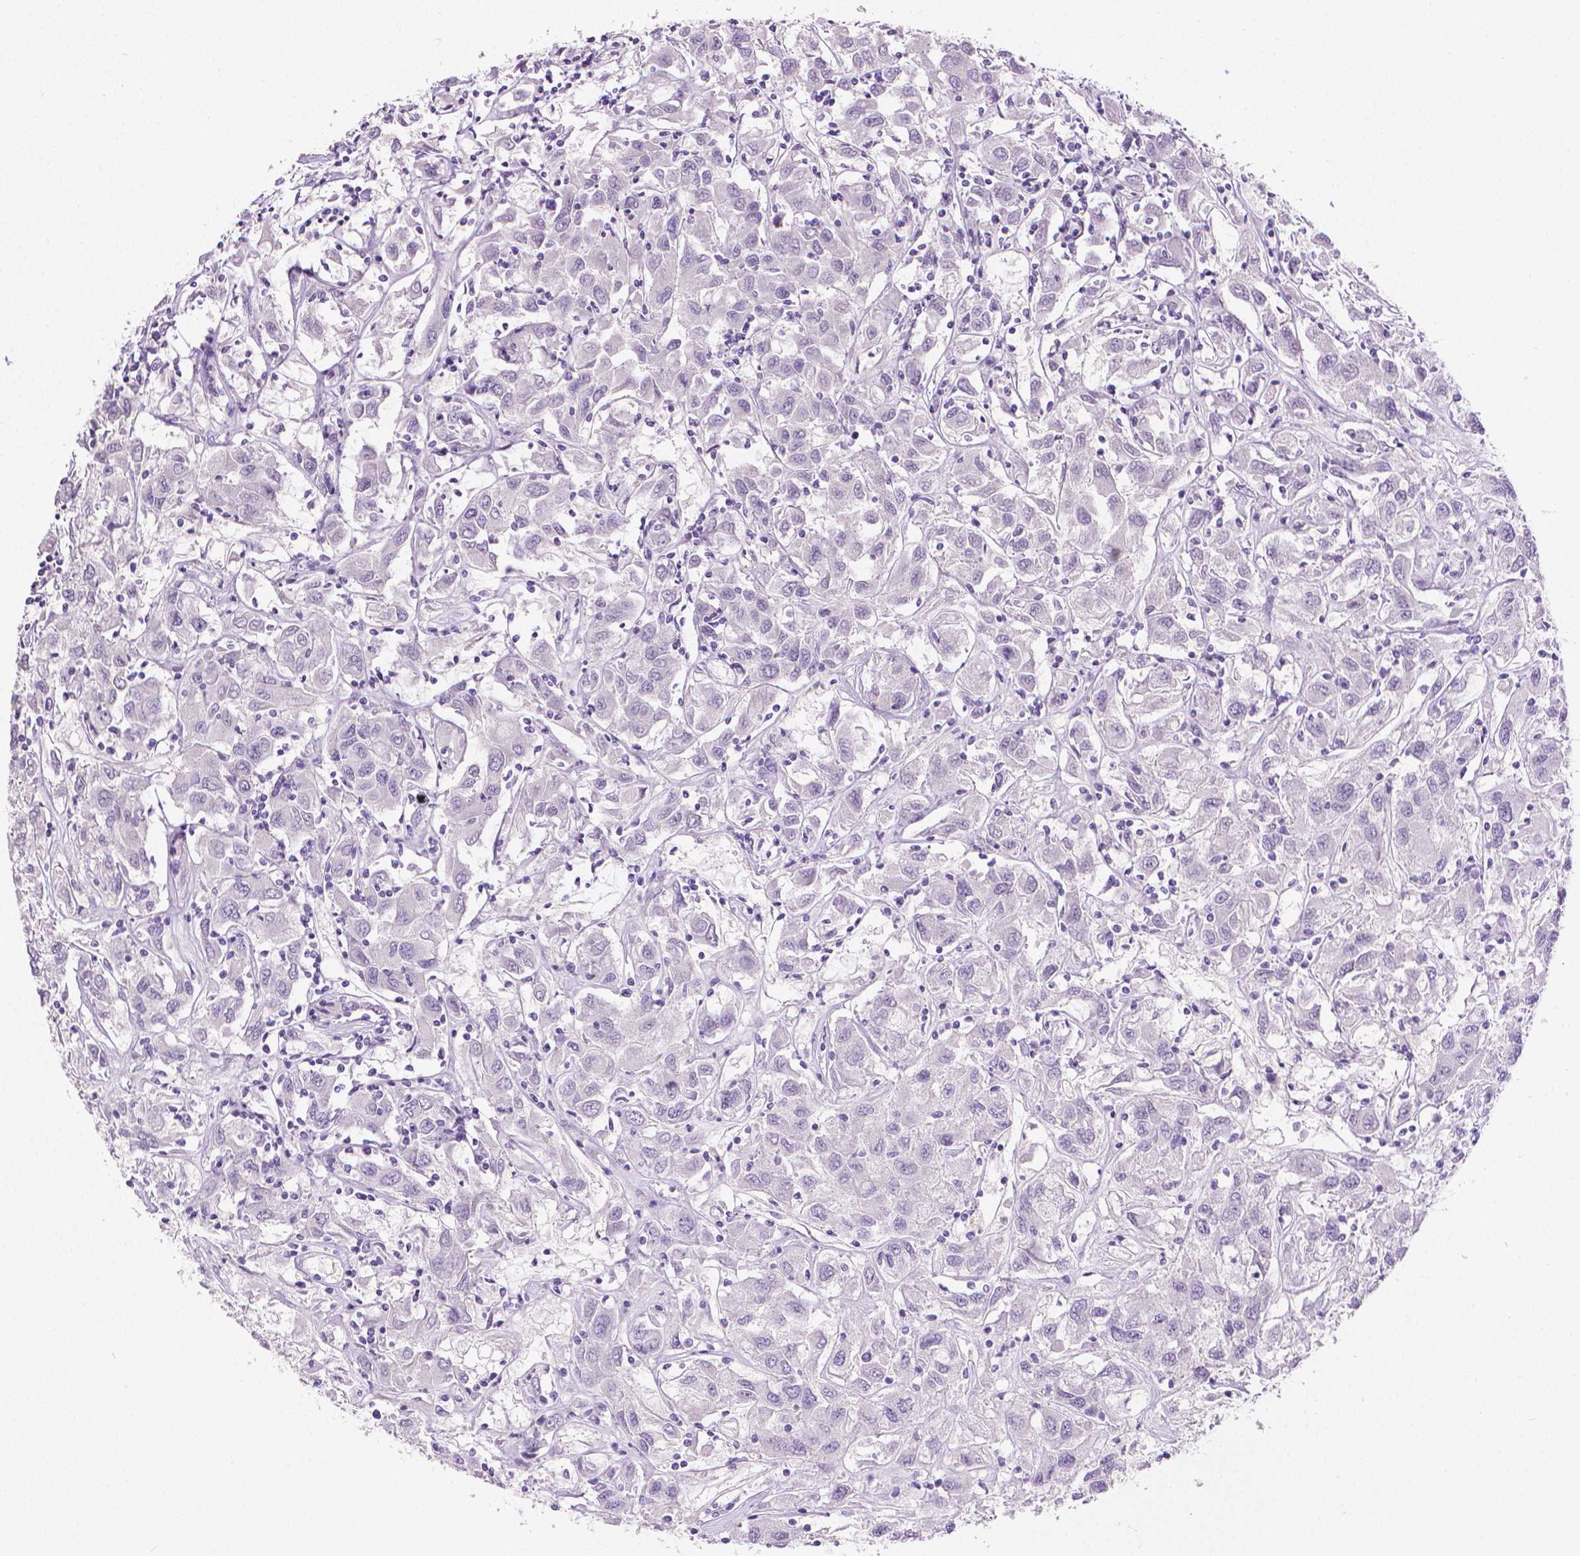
{"staining": {"intensity": "negative", "quantity": "none", "location": "none"}, "tissue": "renal cancer", "cell_type": "Tumor cells", "image_type": "cancer", "snomed": [{"axis": "morphology", "description": "Adenocarcinoma, NOS"}, {"axis": "topography", "description": "Kidney"}], "caption": "The immunohistochemistry image has no significant positivity in tumor cells of renal cancer (adenocarcinoma) tissue. The staining is performed using DAB (3,3'-diaminobenzidine) brown chromogen with nuclei counter-stained in using hematoxylin.", "gene": "TNNI2", "patient": {"sex": "female", "age": 76}}